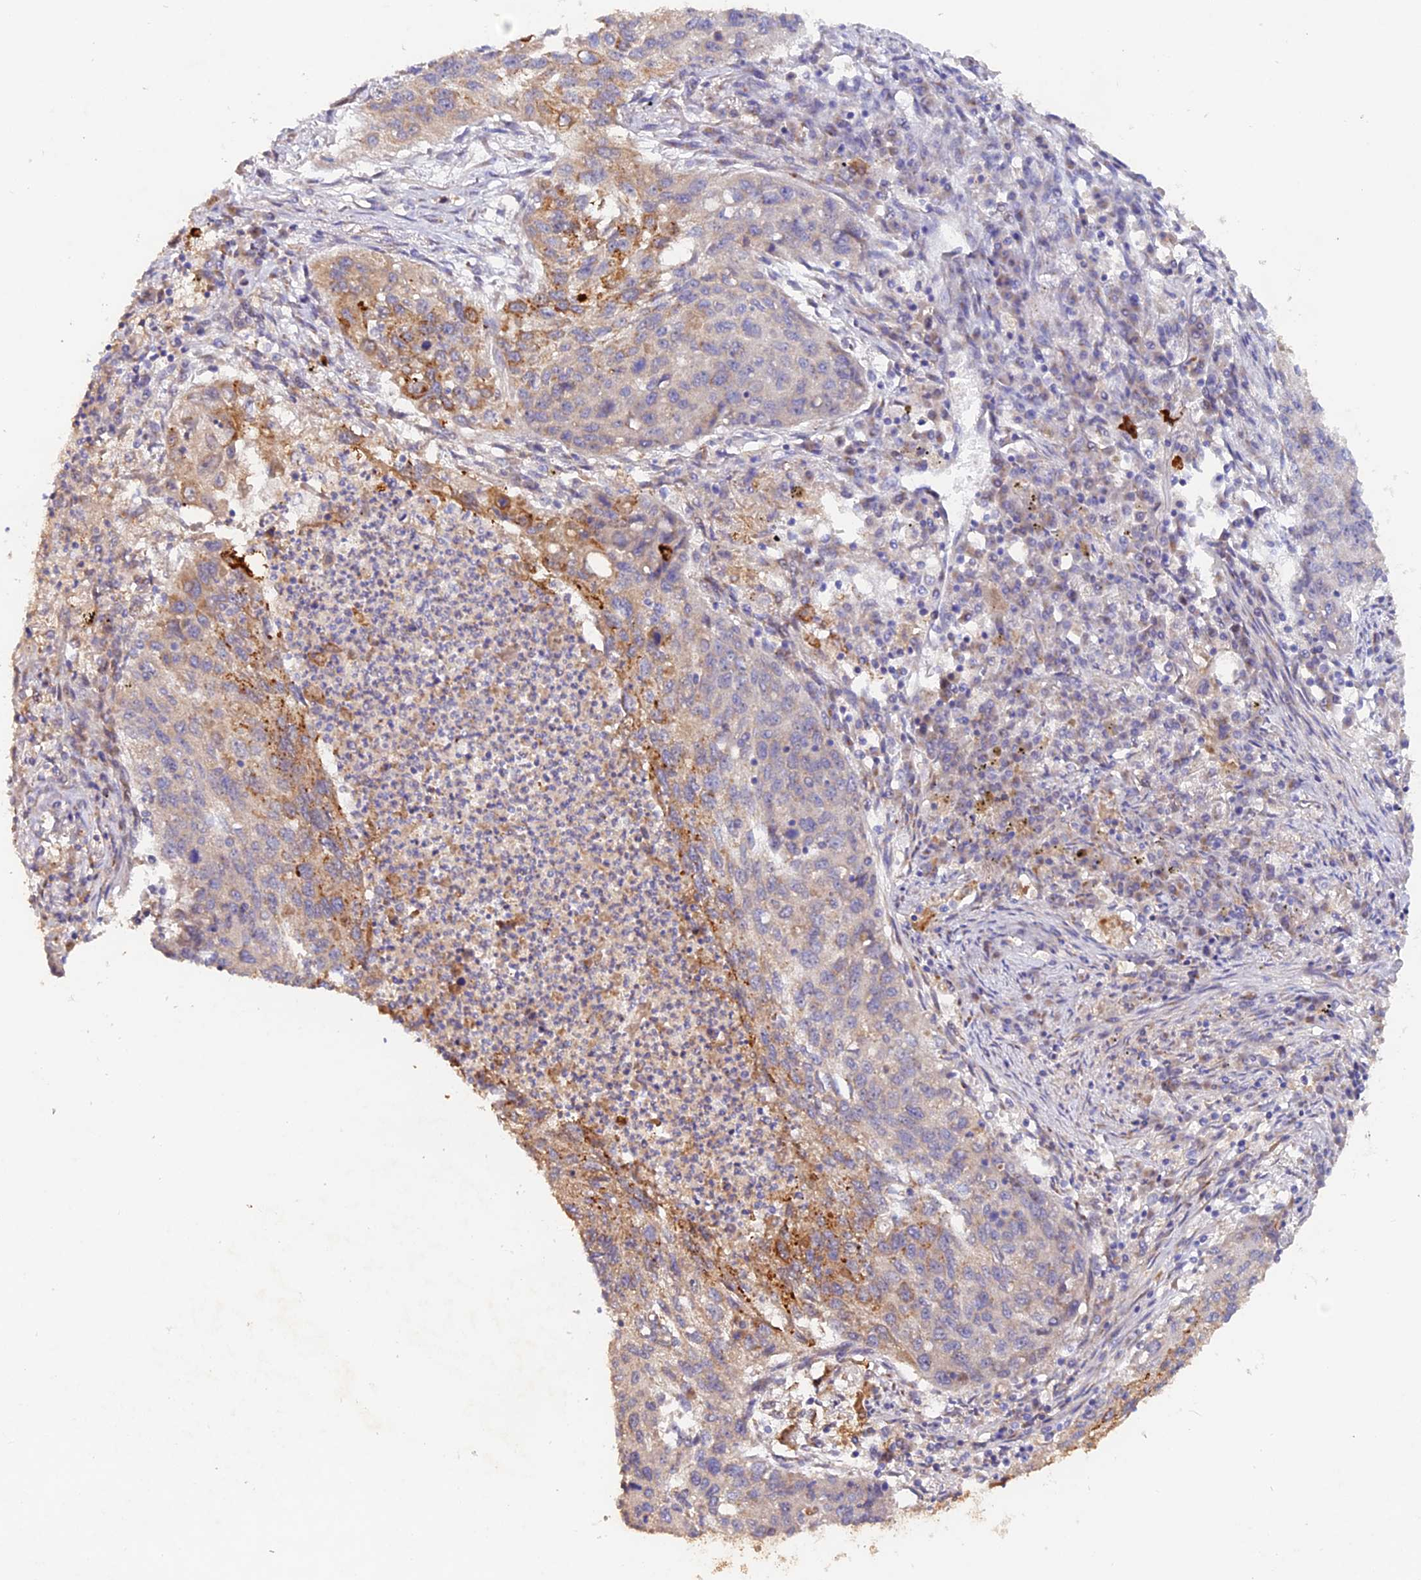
{"staining": {"intensity": "moderate", "quantity": "<25%", "location": "cytoplasmic/membranous"}, "tissue": "lung cancer", "cell_type": "Tumor cells", "image_type": "cancer", "snomed": [{"axis": "morphology", "description": "Squamous cell carcinoma, NOS"}, {"axis": "topography", "description": "Lung"}], "caption": "Protein staining shows moderate cytoplasmic/membranous expression in approximately <25% of tumor cells in lung cancer (squamous cell carcinoma).", "gene": "TANGO6", "patient": {"sex": "female", "age": 63}}